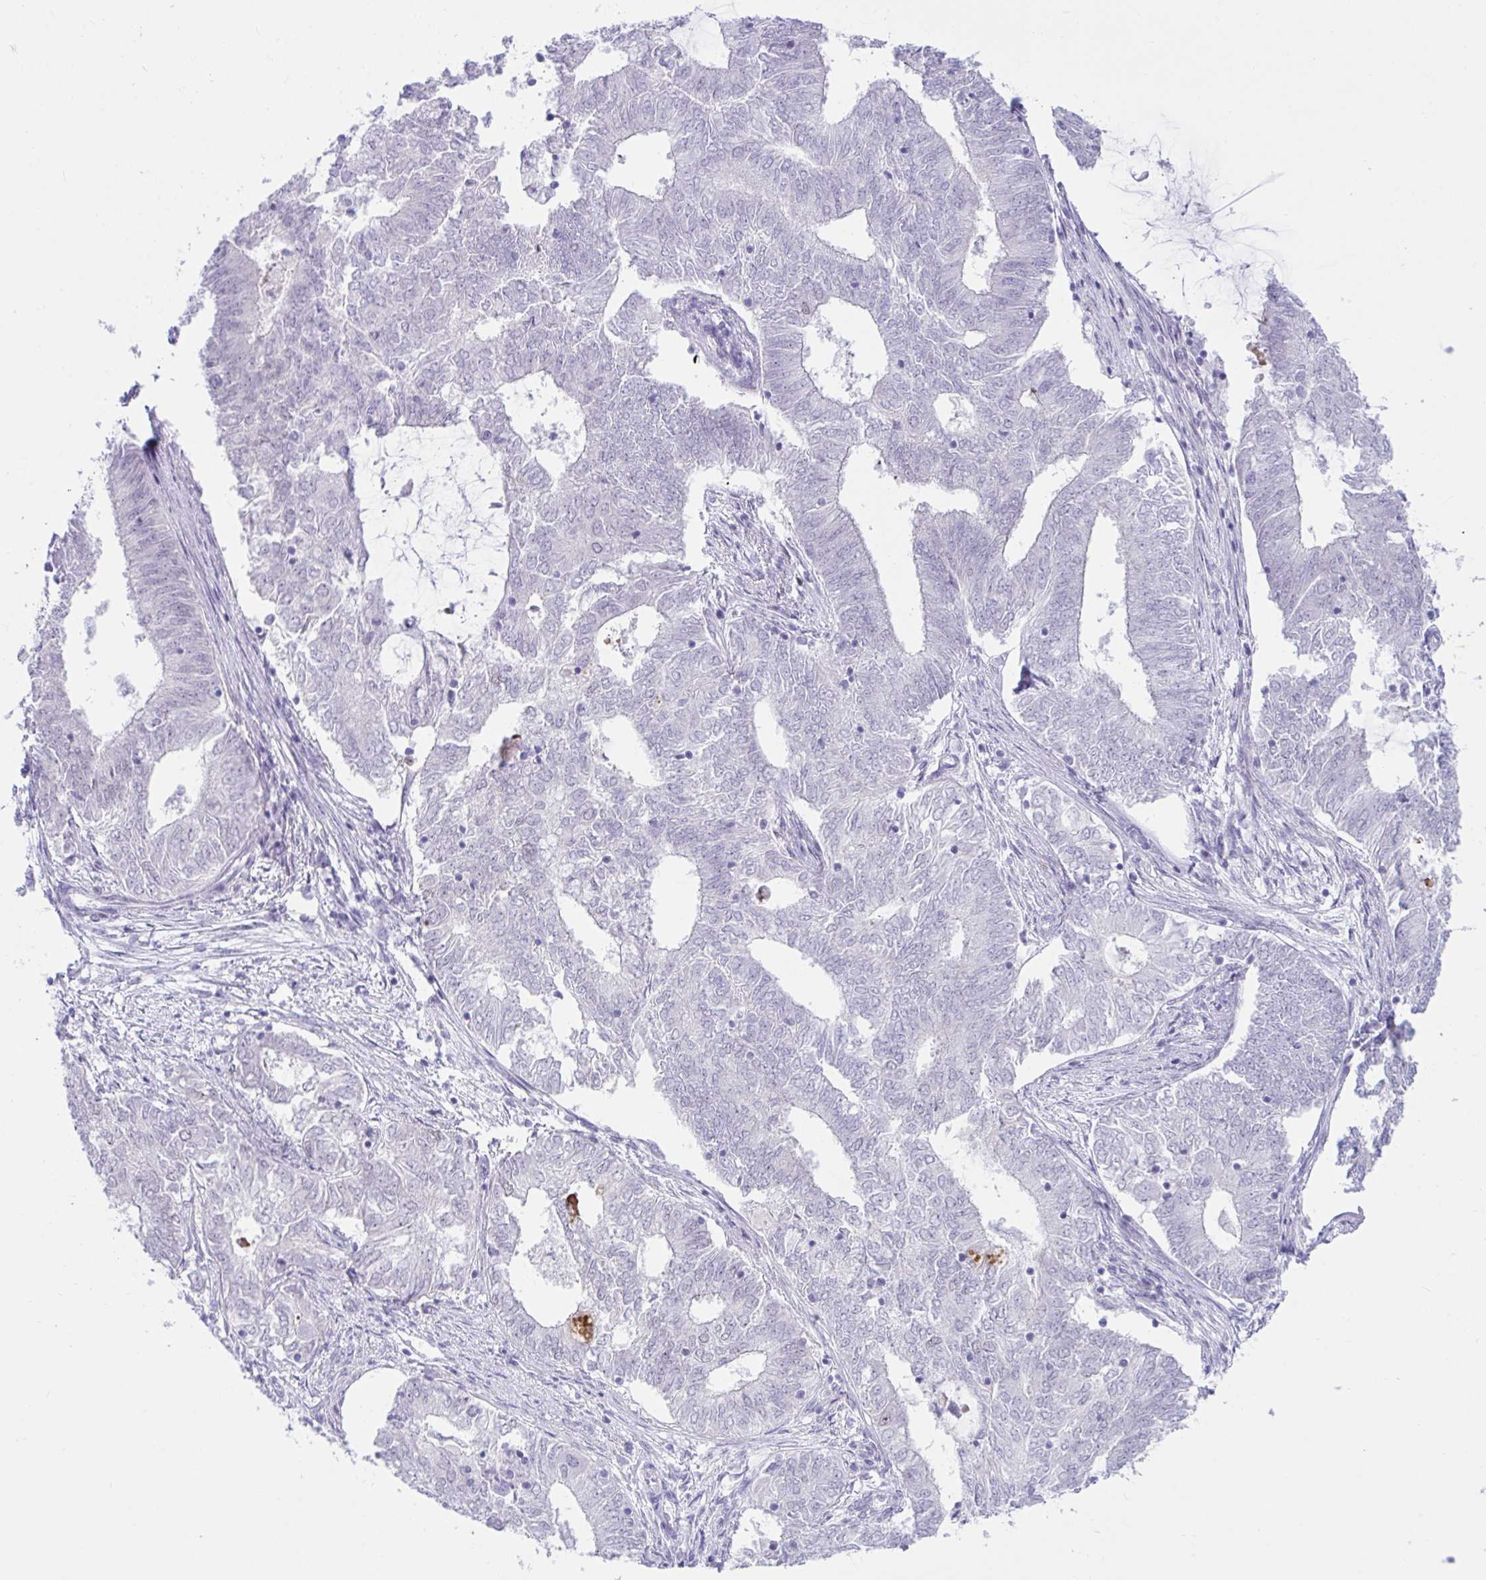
{"staining": {"intensity": "negative", "quantity": "none", "location": "none"}, "tissue": "endometrial cancer", "cell_type": "Tumor cells", "image_type": "cancer", "snomed": [{"axis": "morphology", "description": "Adenocarcinoma, NOS"}, {"axis": "topography", "description": "Endometrium"}], "caption": "The micrograph demonstrates no staining of tumor cells in endometrial cancer (adenocarcinoma).", "gene": "IKZF2", "patient": {"sex": "female", "age": 62}}